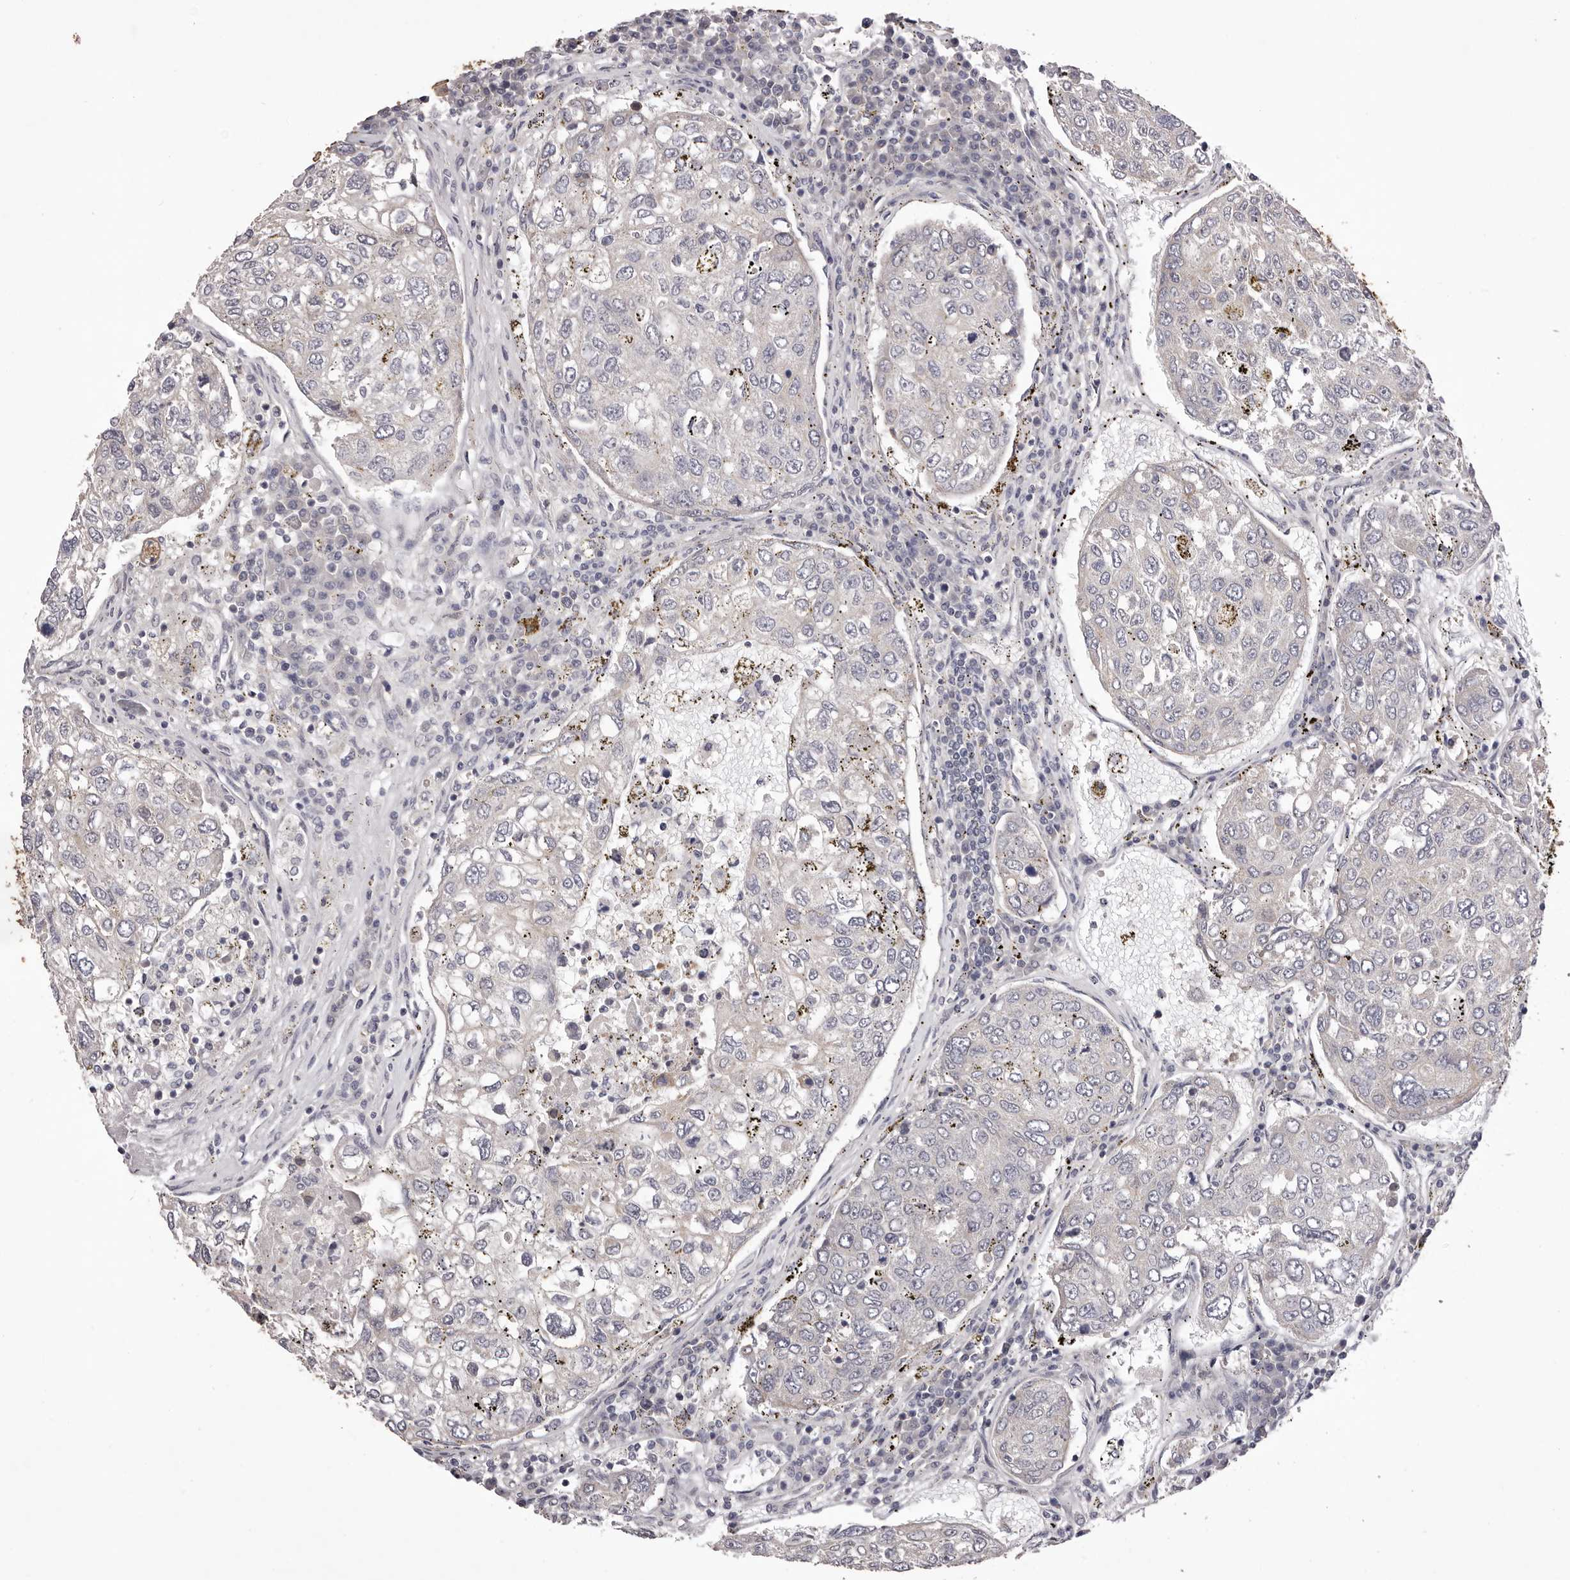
{"staining": {"intensity": "negative", "quantity": "none", "location": "none"}, "tissue": "urothelial cancer", "cell_type": "Tumor cells", "image_type": "cancer", "snomed": [{"axis": "morphology", "description": "Urothelial carcinoma, High grade"}, {"axis": "topography", "description": "Lymph node"}, {"axis": "topography", "description": "Urinary bladder"}], "caption": "Urothelial carcinoma (high-grade) stained for a protein using immunohistochemistry displays no positivity tumor cells.", "gene": "PNRC1", "patient": {"sex": "male", "age": 51}}